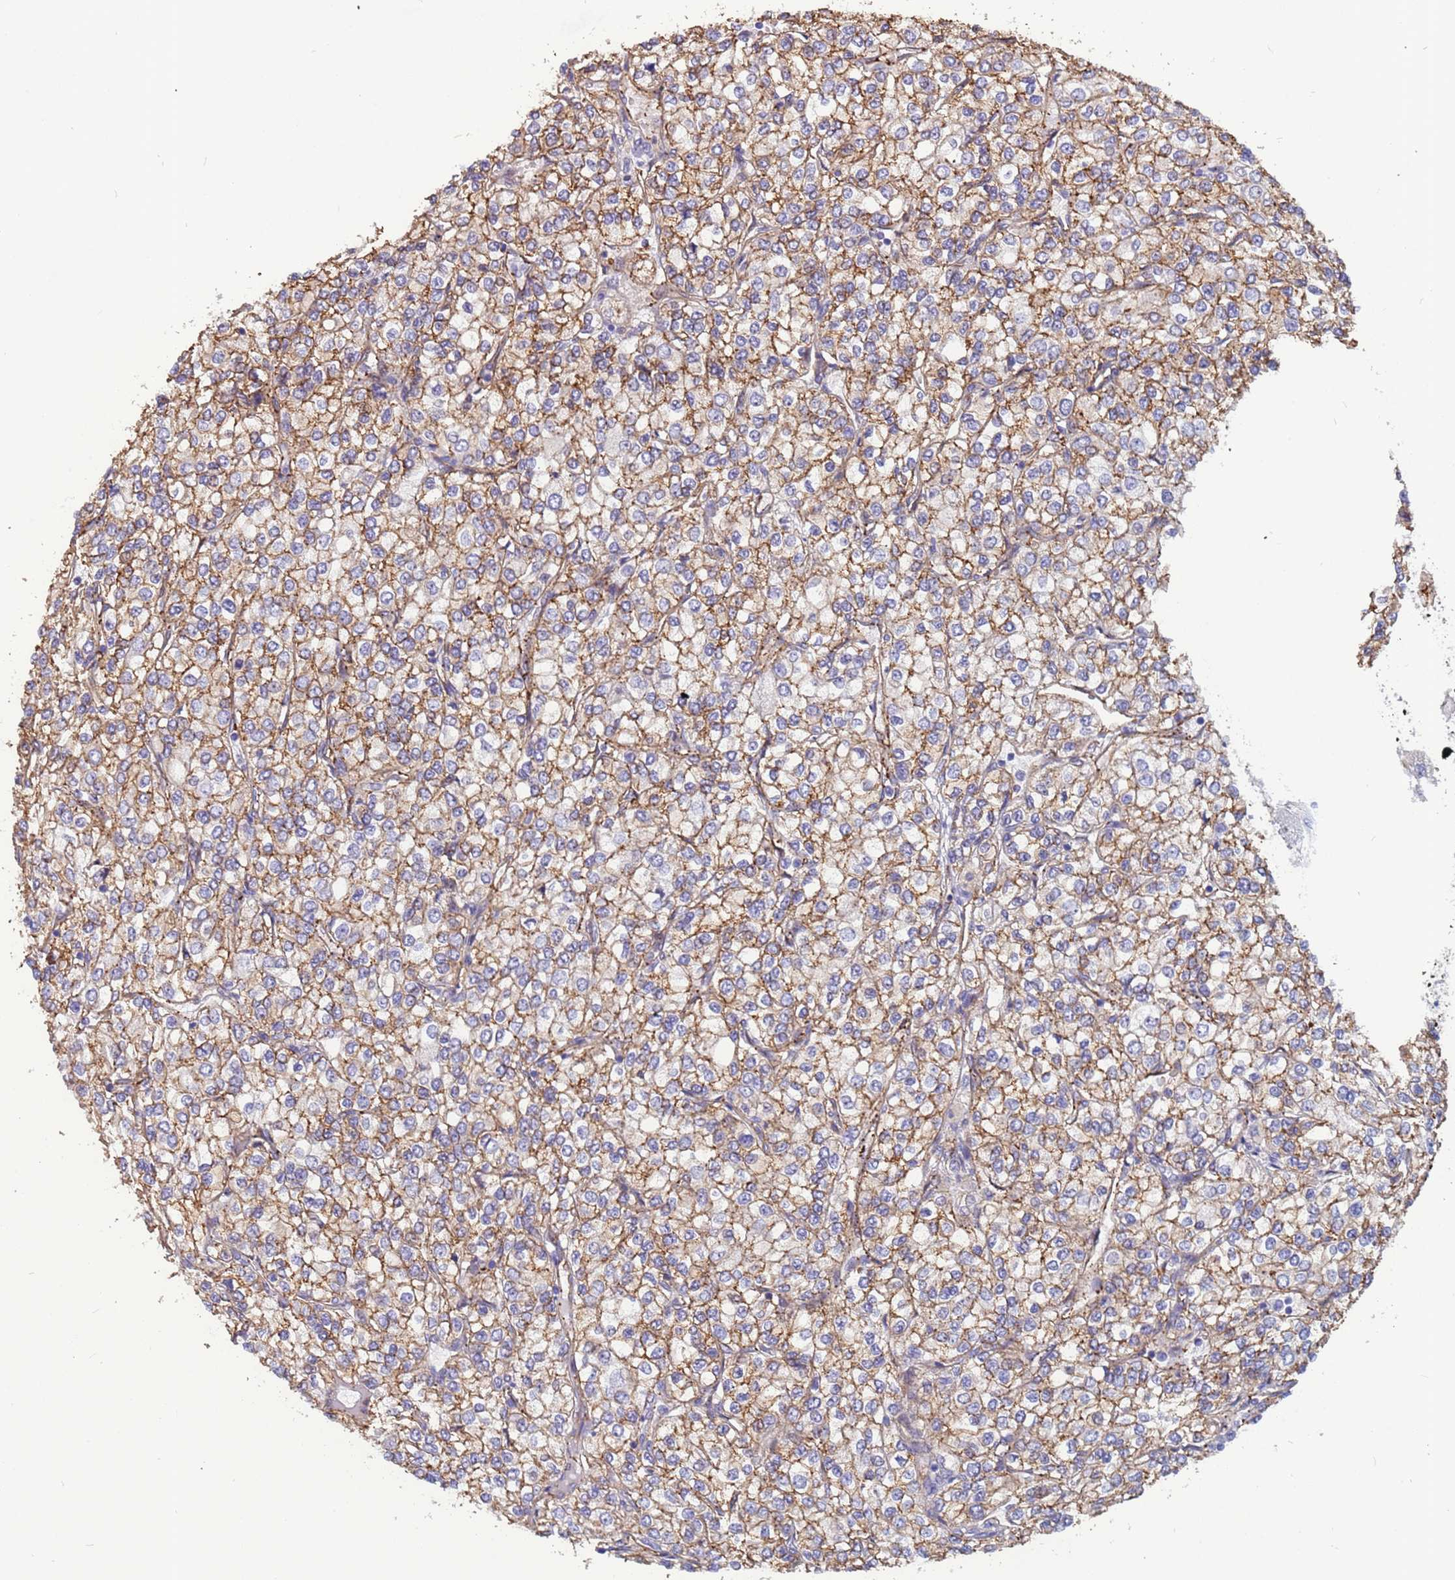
{"staining": {"intensity": "moderate", "quantity": ">75%", "location": "cytoplasmic/membranous"}, "tissue": "renal cancer", "cell_type": "Tumor cells", "image_type": "cancer", "snomed": [{"axis": "morphology", "description": "Adenocarcinoma, NOS"}, {"axis": "topography", "description": "Kidney"}], "caption": "Renal cancer stained with DAB (3,3'-diaminobenzidine) immunohistochemistry exhibits medium levels of moderate cytoplasmic/membranous positivity in about >75% of tumor cells. (Brightfield microscopy of DAB IHC at high magnification).", "gene": "EHD2", "patient": {"sex": "male", "age": 80}}